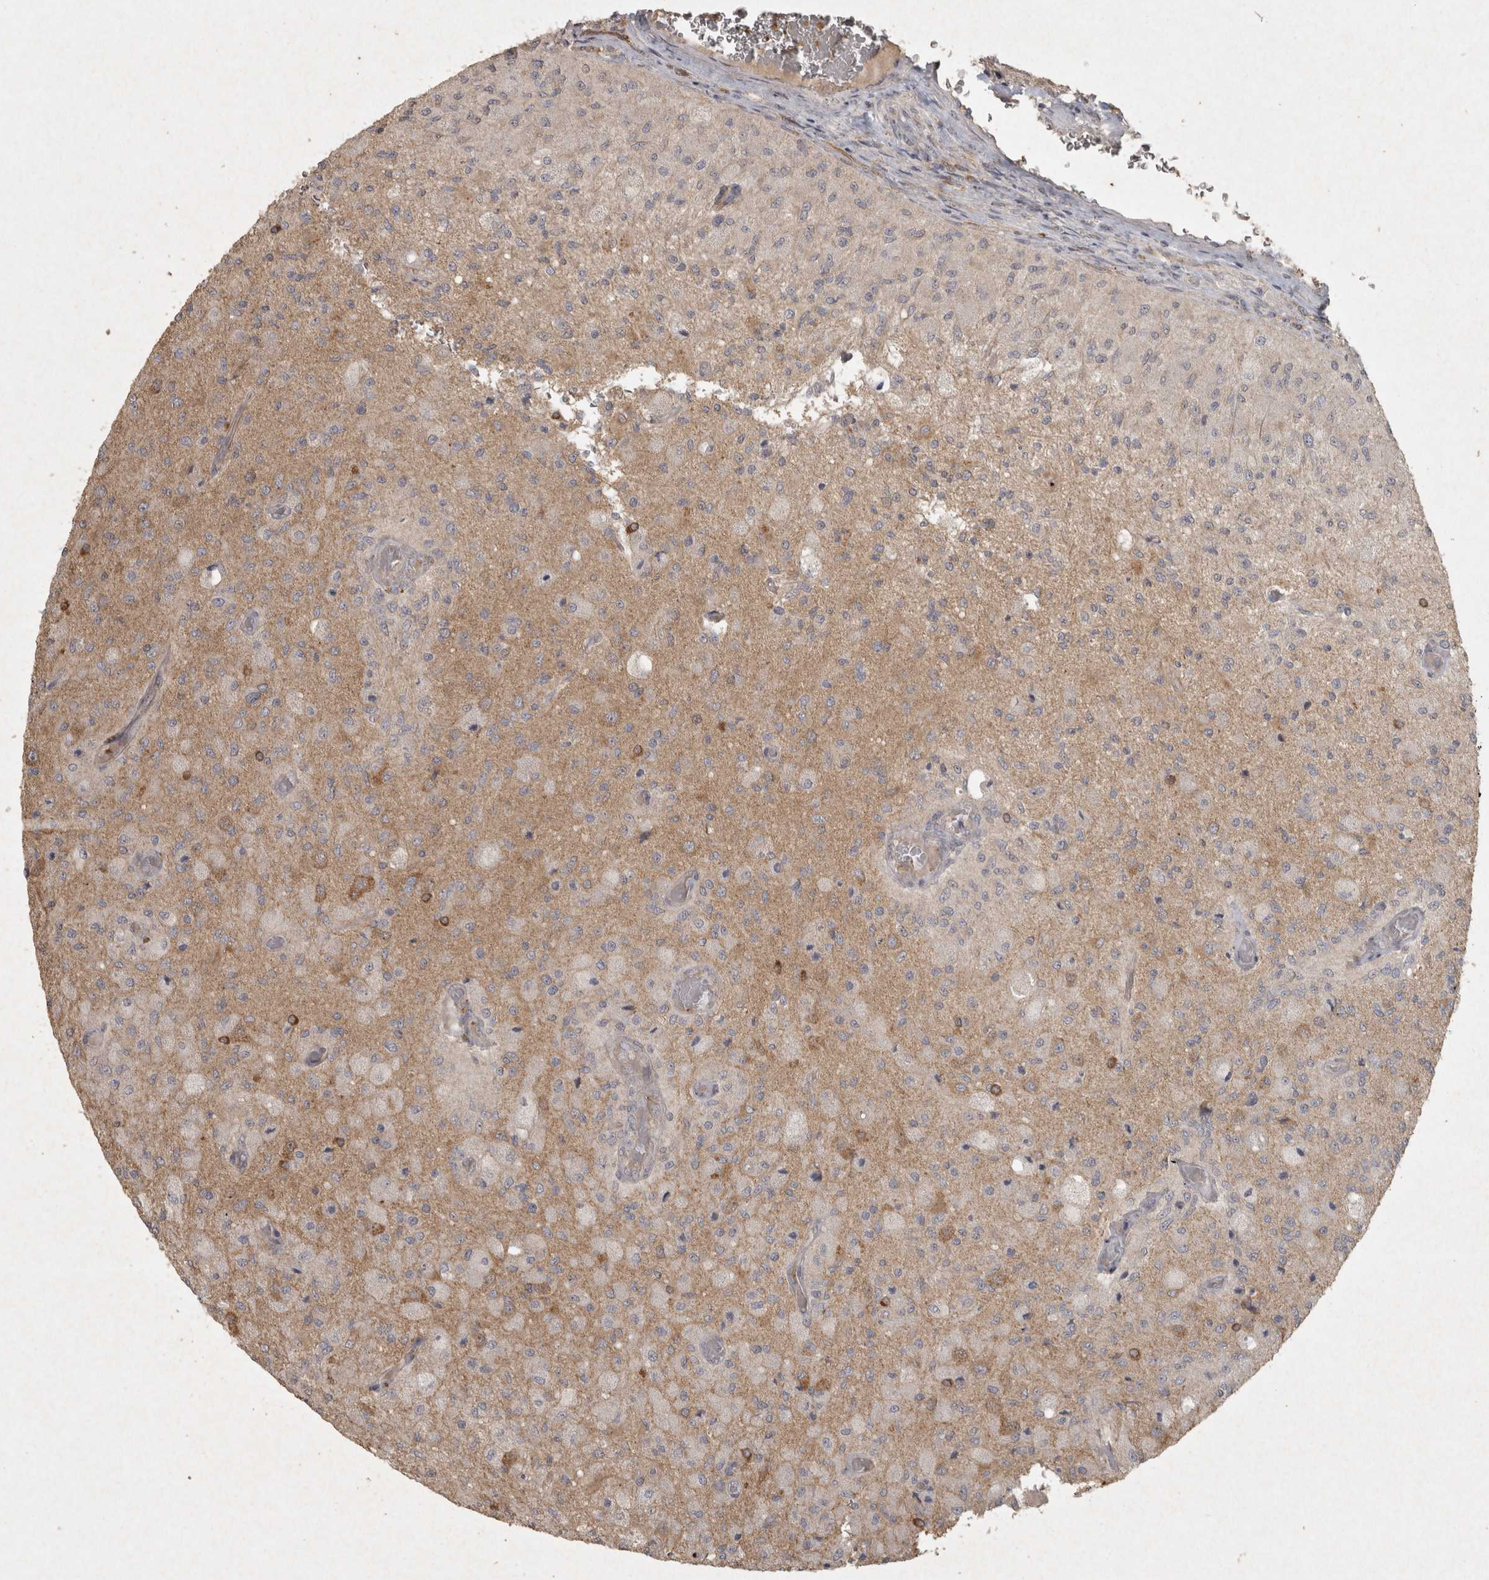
{"staining": {"intensity": "weak", "quantity": "<25%", "location": "cytoplasmic/membranous"}, "tissue": "glioma", "cell_type": "Tumor cells", "image_type": "cancer", "snomed": [{"axis": "morphology", "description": "Normal tissue, NOS"}, {"axis": "morphology", "description": "Glioma, malignant, High grade"}, {"axis": "topography", "description": "Cerebral cortex"}], "caption": "Glioma was stained to show a protein in brown. There is no significant expression in tumor cells.", "gene": "OSTN", "patient": {"sex": "male", "age": 77}}